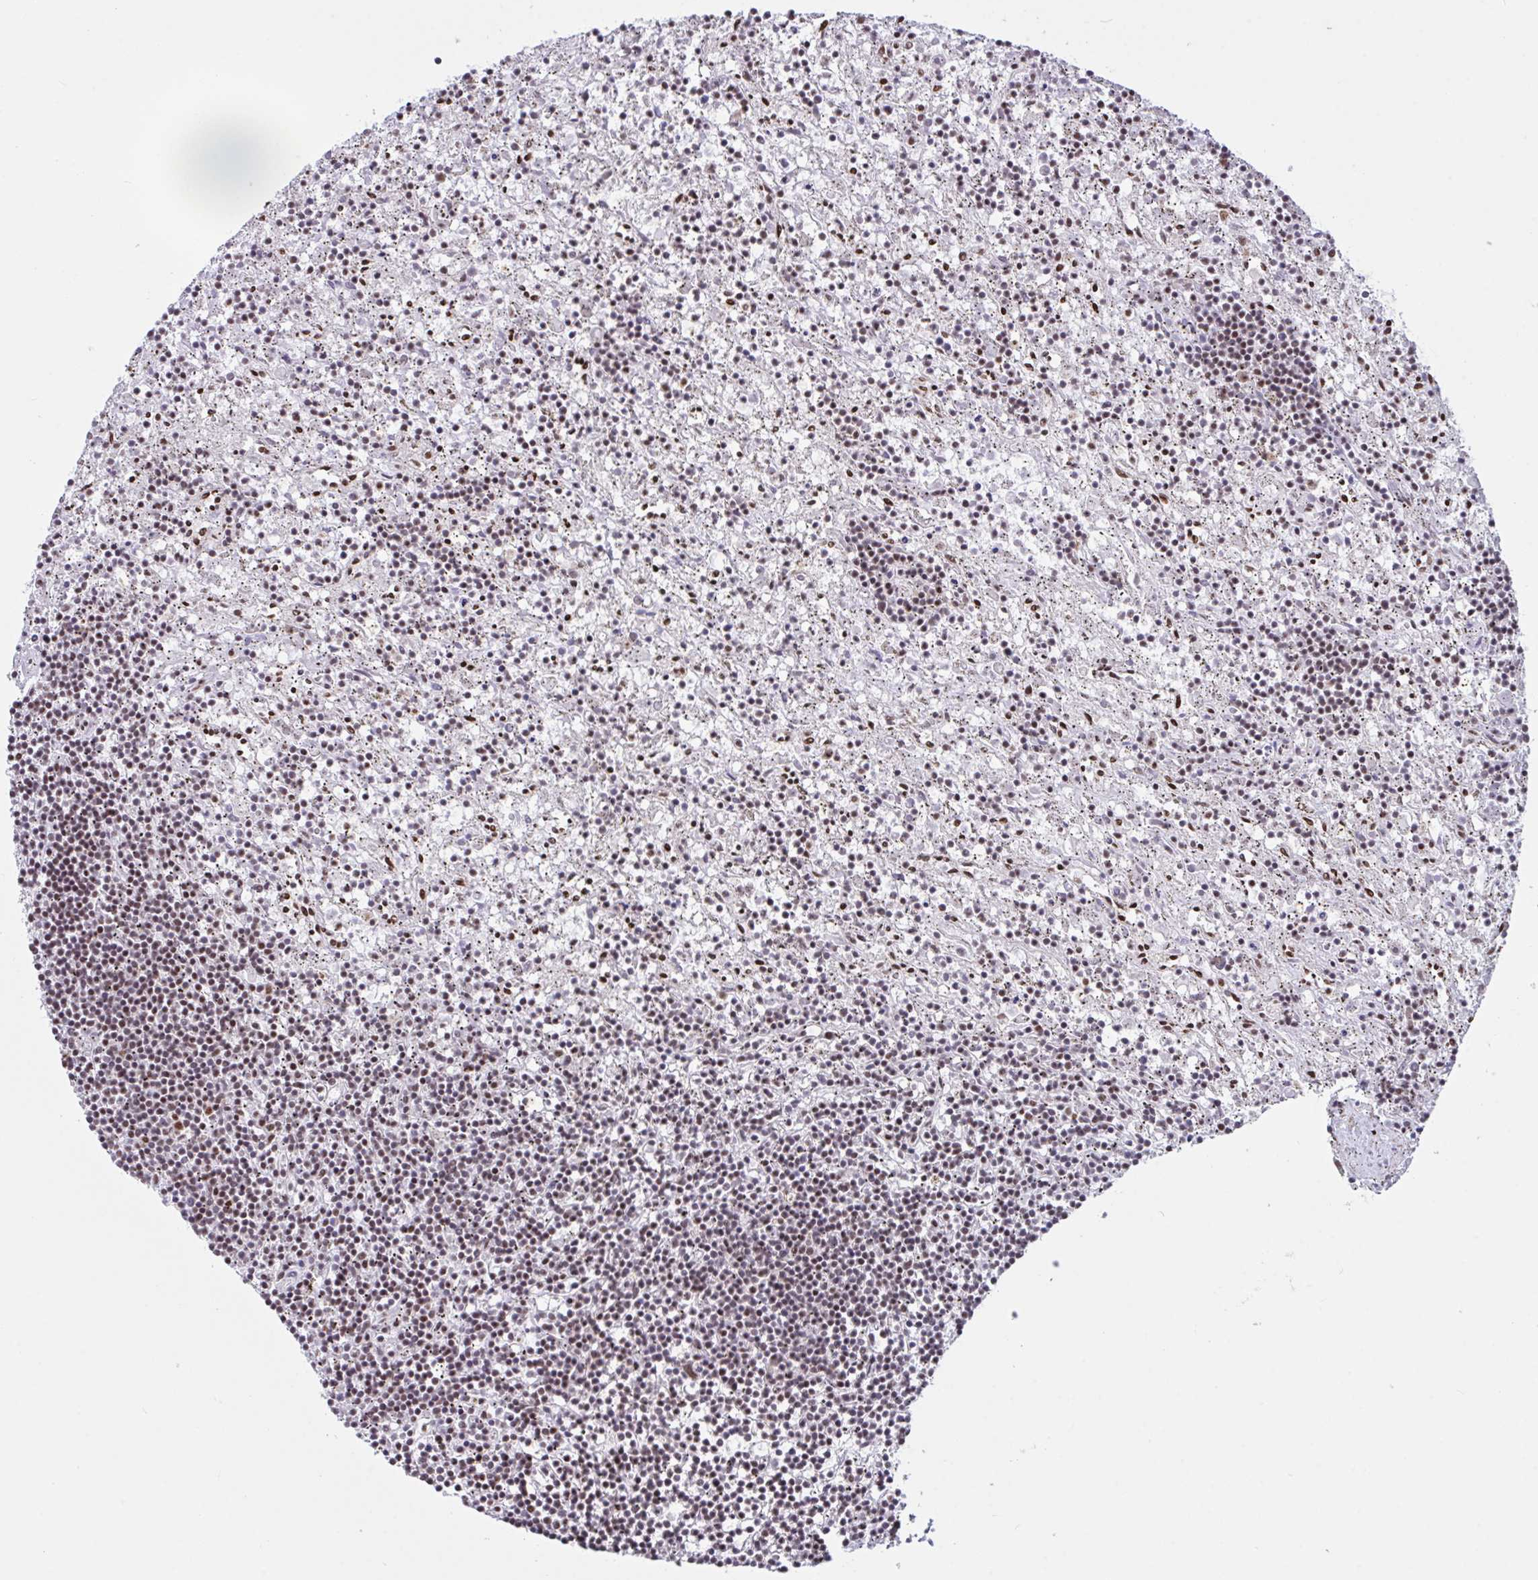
{"staining": {"intensity": "weak", "quantity": "25%-75%", "location": "nuclear"}, "tissue": "lymphoma", "cell_type": "Tumor cells", "image_type": "cancer", "snomed": [{"axis": "morphology", "description": "Malignant lymphoma, non-Hodgkin's type, Low grade"}, {"axis": "topography", "description": "Spleen"}], "caption": "Low-grade malignant lymphoma, non-Hodgkin's type stained with DAB immunohistochemistry reveals low levels of weak nuclear positivity in about 25%-75% of tumor cells.", "gene": "CLP1", "patient": {"sex": "male", "age": 76}}